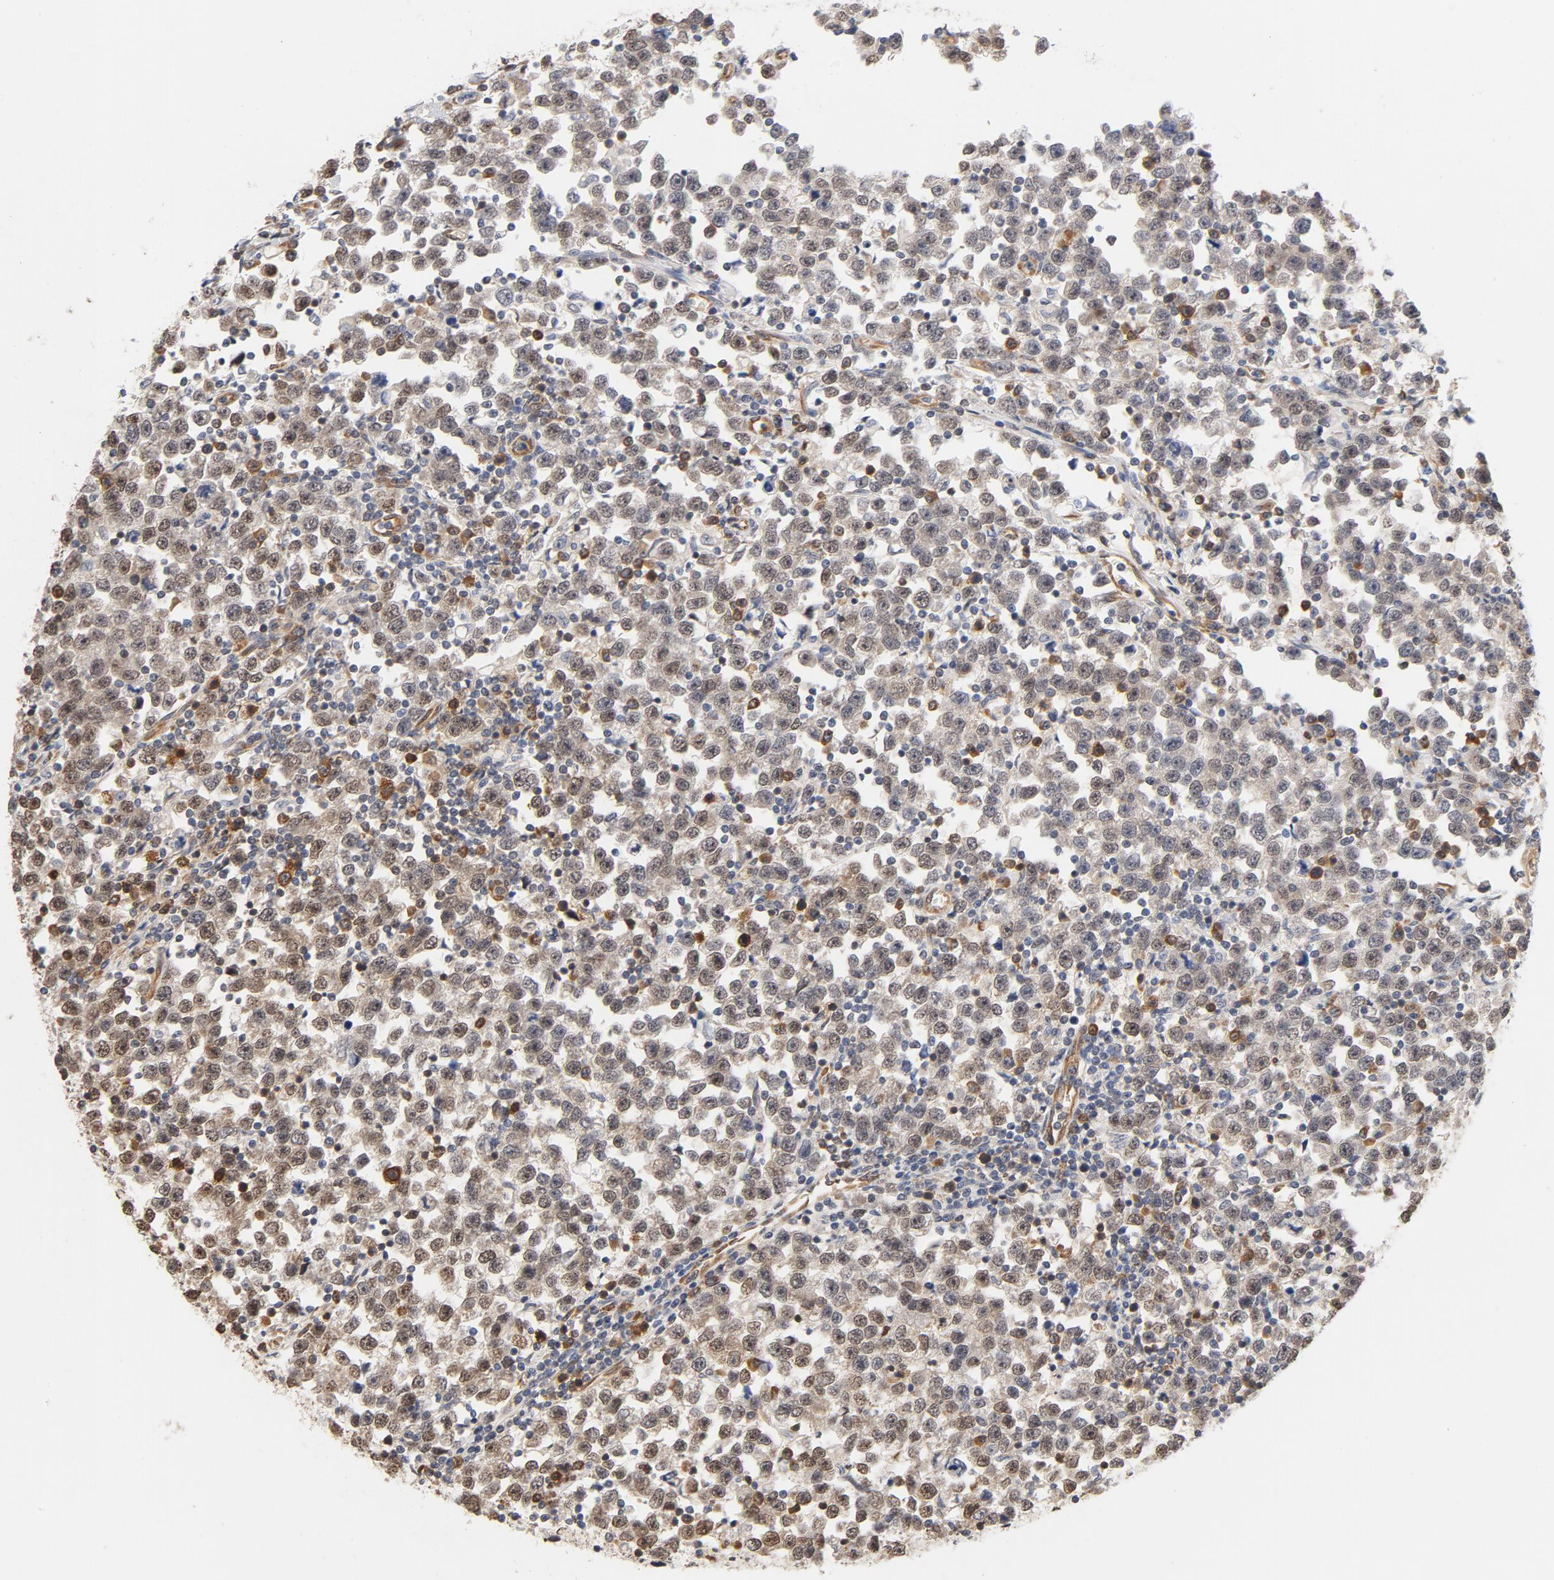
{"staining": {"intensity": "moderate", "quantity": ">75%", "location": "cytoplasmic/membranous,nuclear"}, "tissue": "testis cancer", "cell_type": "Tumor cells", "image_type": "cancer", "snomed": [{"axis": "morphology", "description": "Seminoma, NOS"}, {"axis": "topography", "description": "Testis"}], "caption": "Immunohistochemical staining of testis cancer displays moderate cytoplasmic/membranous and nuclear protein positivity in approximately >75% of tumor cells.", "gene": "EIF4E", "patient": {"sex": "male", "age": 43}}